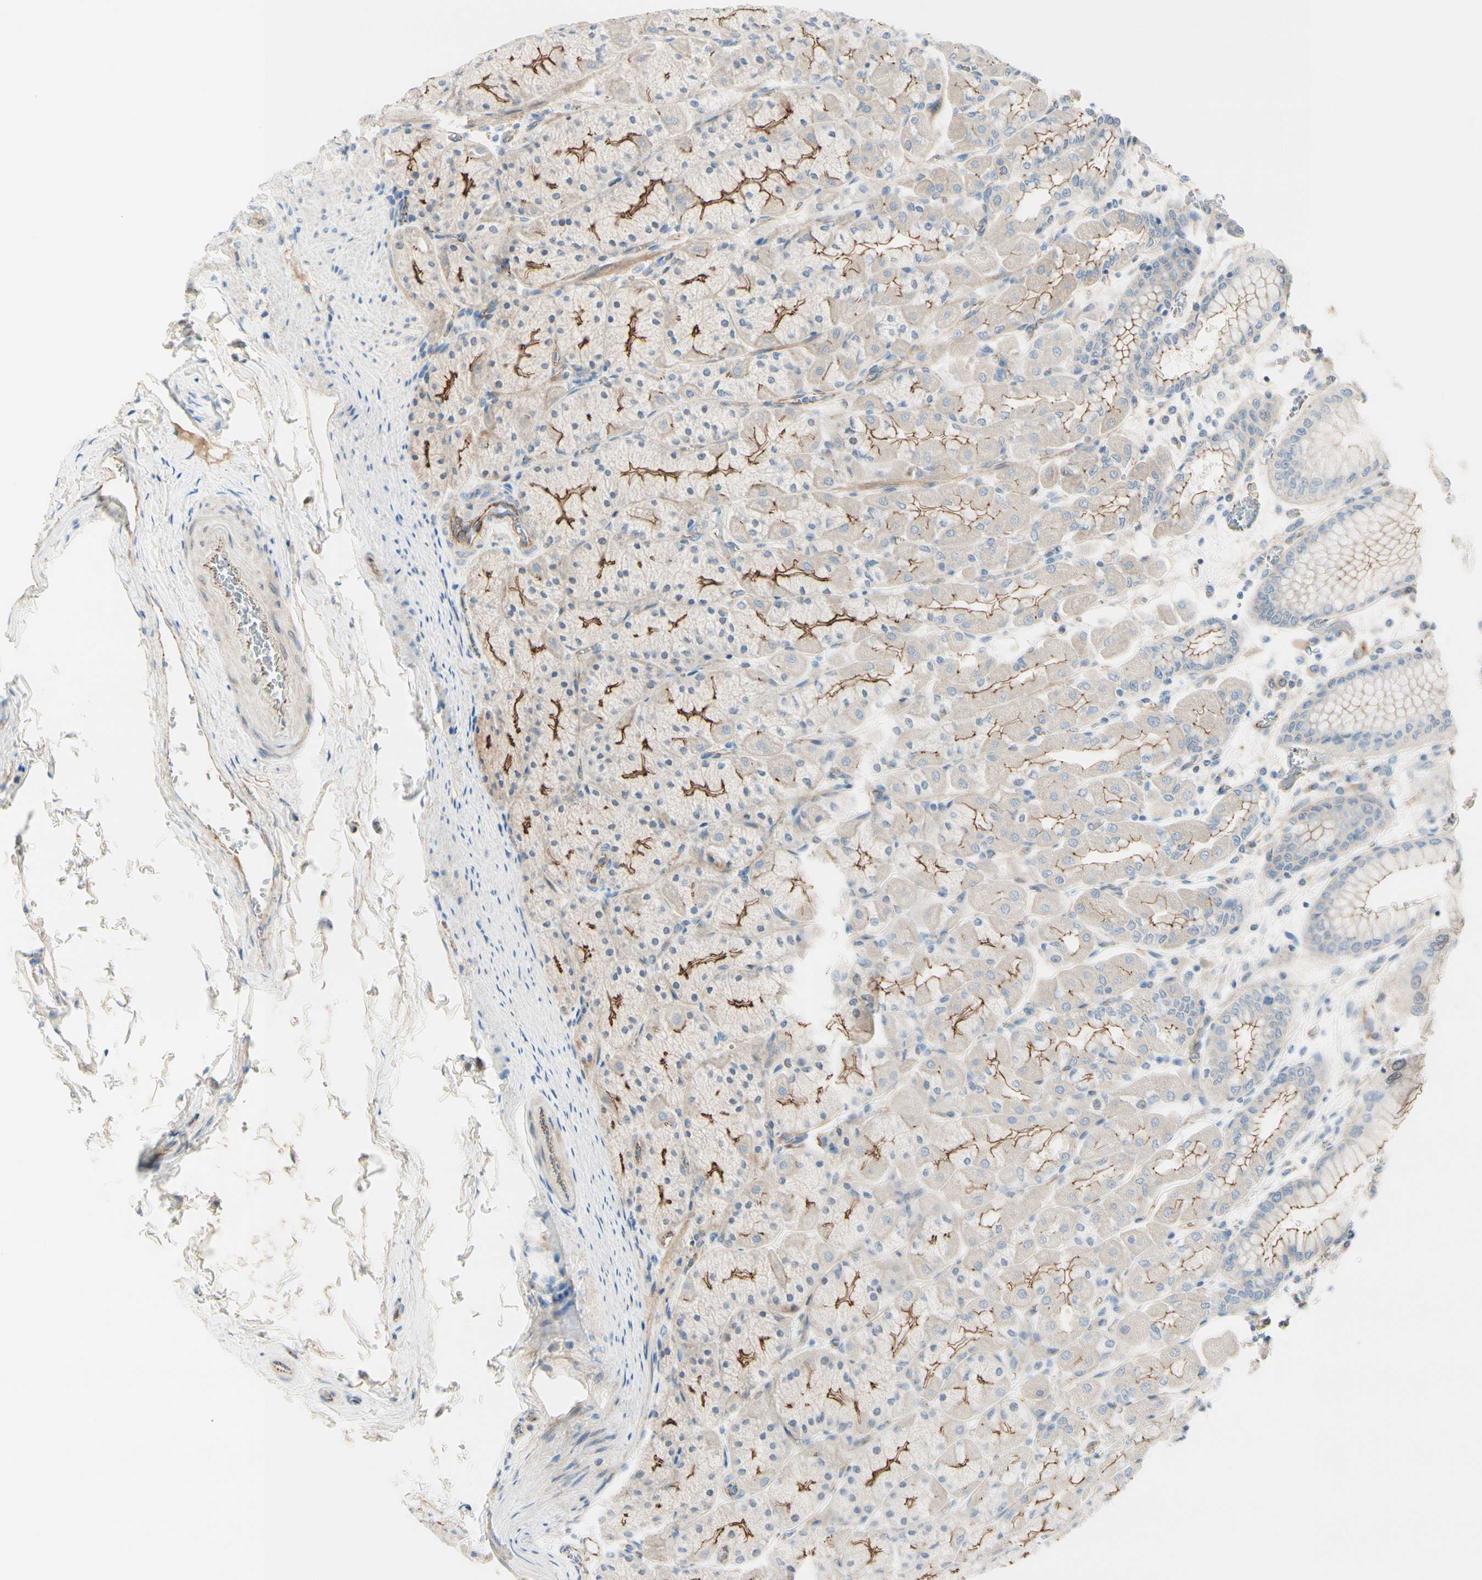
{"staining": {"intensity": "moderate", "quantity": "<25%", "location": "cytoplasmic/membranous"}, "tissue": "stomach", "cell_type": "Glandular cells", "image_type": "normal", "snomed": [{"axis": "morphology", "description": "Normal tissue, NOS"}, {"axis": "topography", "description": "Stomach, upper"}], "caption": "Human stomach stained for a protein (brown) shows moderate cytoplasmic/membranous positive staining in about <25% of glandular cells.", "gene": "TJP1", "patient": {"sex": "female", "age": 56}}